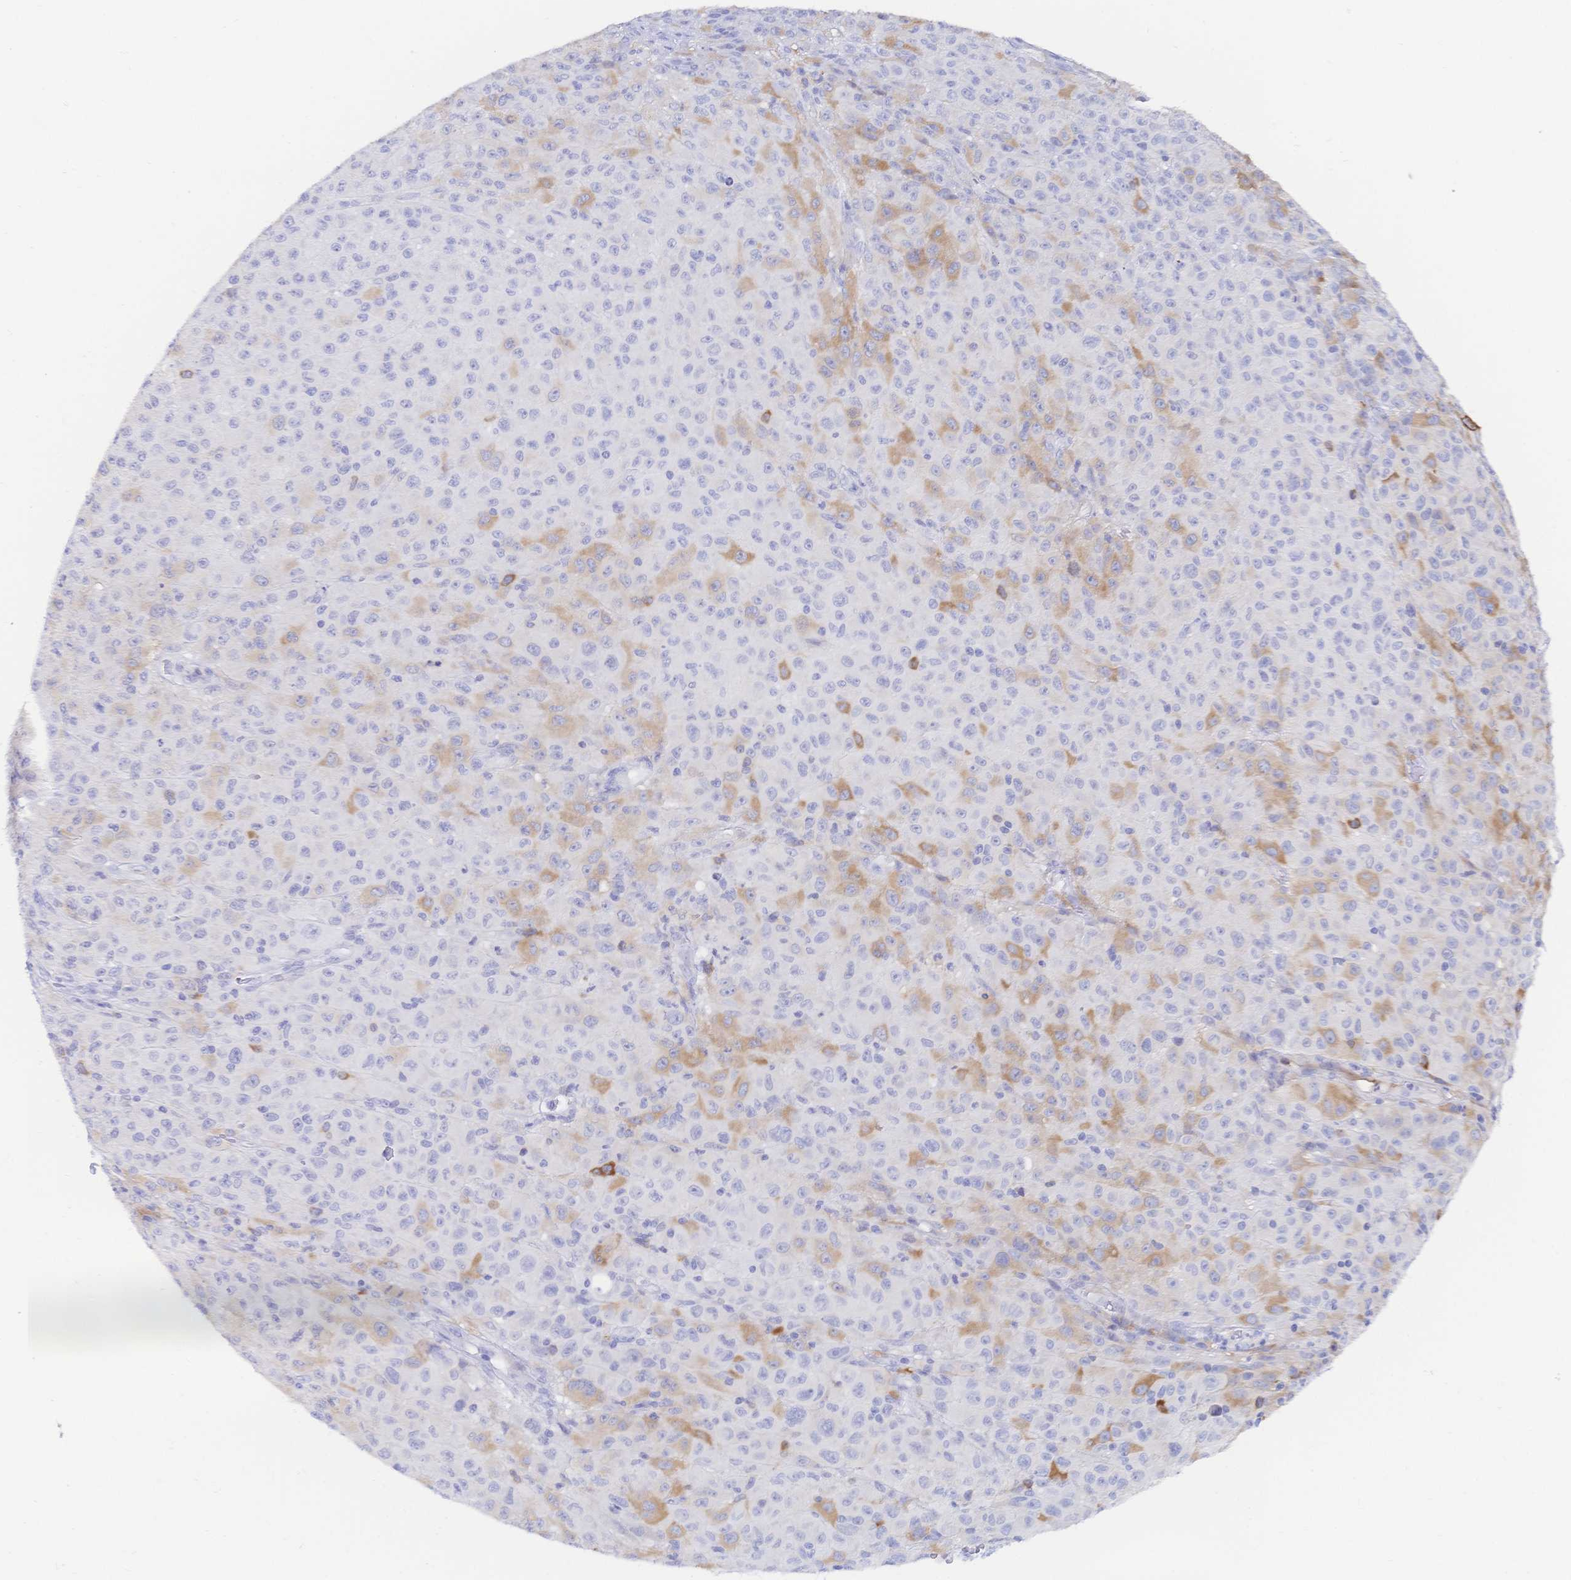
{"staining": {"intensity": "moderate", "quantity": "<25%", "location": "cytoplasmic/membranous"}, "tissue": "melanoma", "cell_type": "Tumor cells", "image_type": "cancer", "snomed": [{"axis": "morphology", "description": "Malignant melanoma, NOS"}, {"axis": "topography", "description": "Skin"}], "caption": "High-magnification brightfield microscopy of melanoma stained with DAB (3,3'-diaminobenzidine) (brown) and counterstained with hematoxylin (blue). tumor cells exhibit moderate cytoplasmic/membranous staining is seen in about<25% of cells.", "gene": "RRM1", "patient": {"sex": "male", "age": 73}}